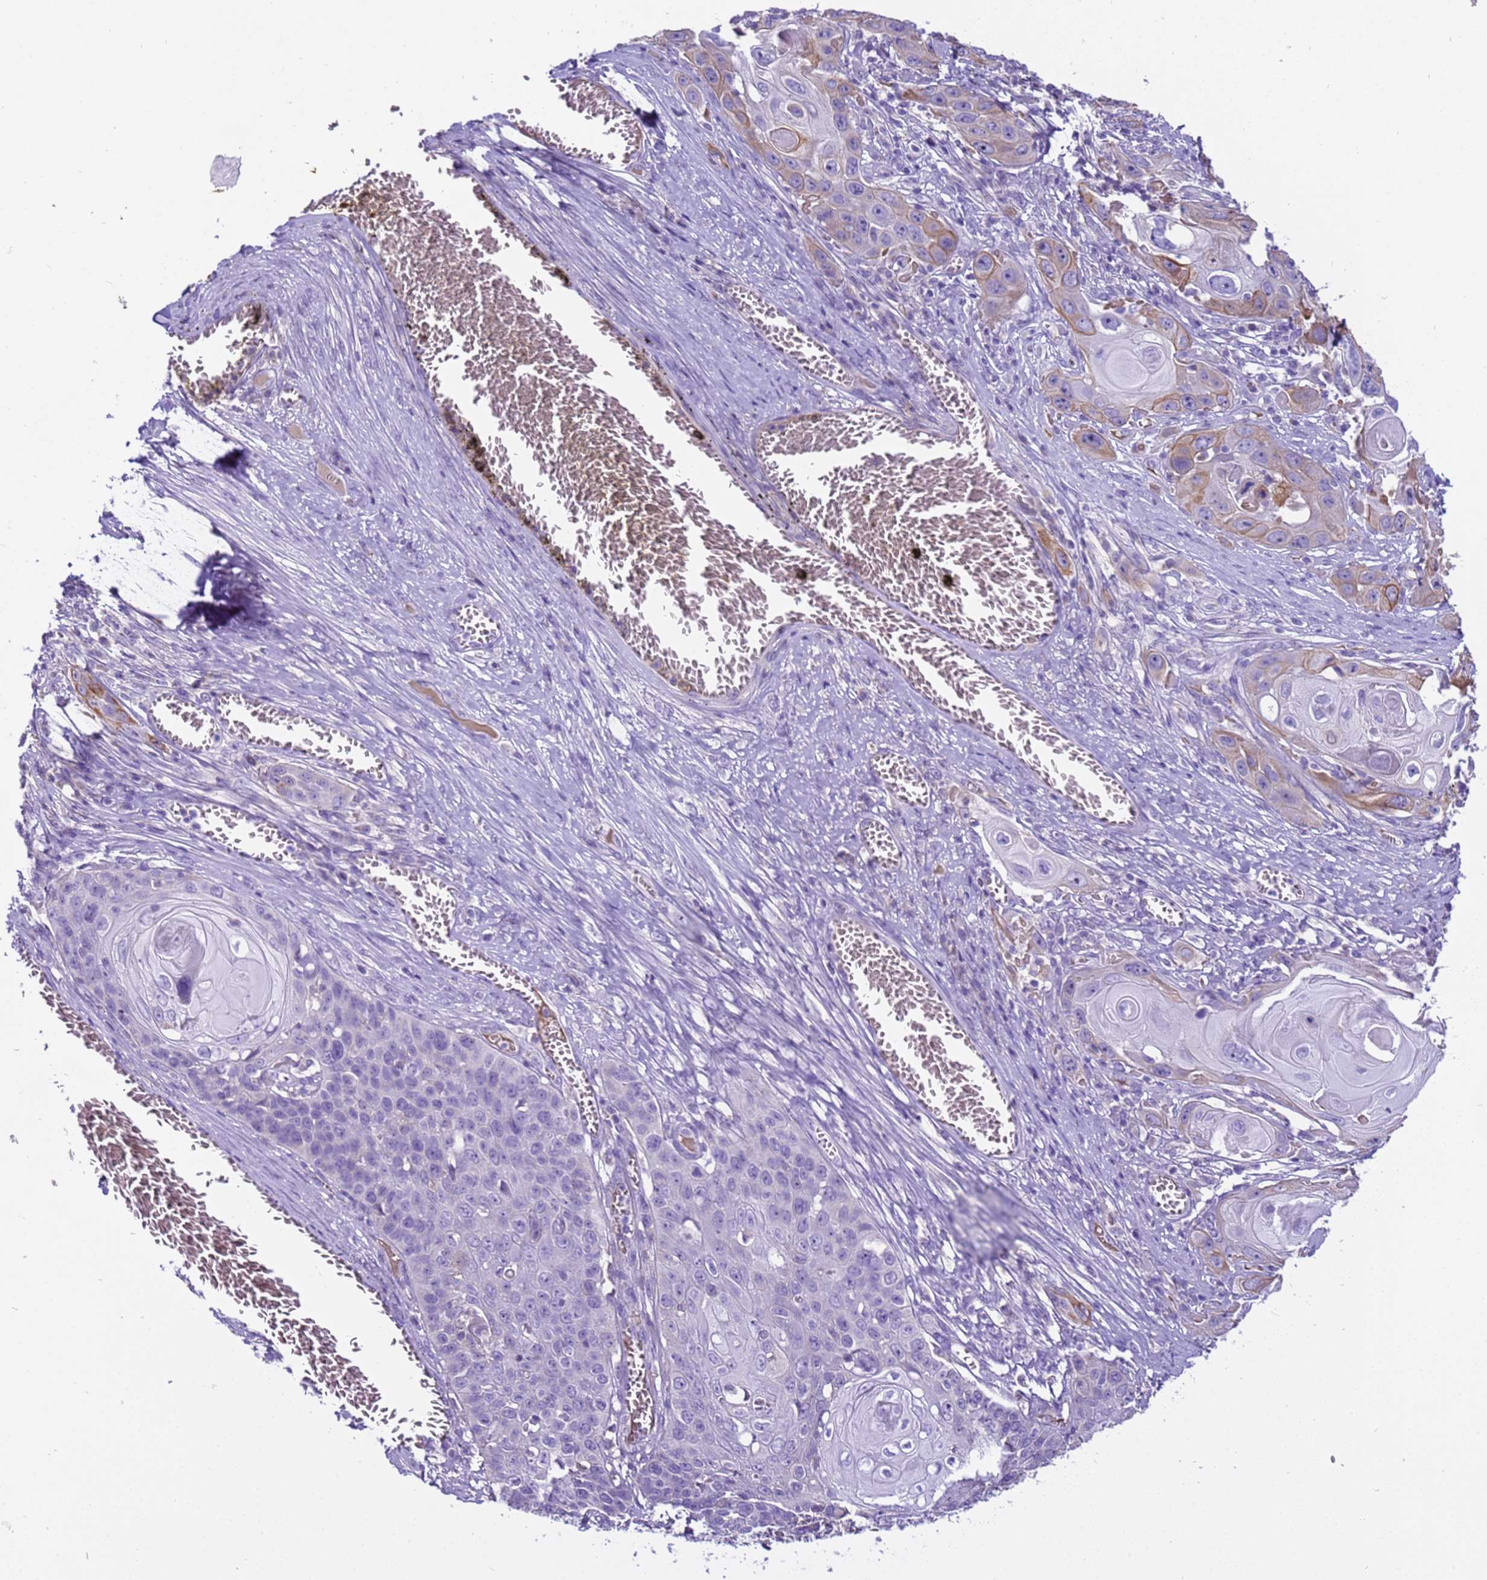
{"staining": {"intensity": "weak", "quantity": "<25%", "location": "cytoplasmic/membranous"}, "tissue": "skin cancer", "cell_type": "Tumor cells", "image_type": "cancer", "snomed": [{"axis": "morphology", "description": "Squamous cell carcinoma, NOS"}, {"axis": "topography", "description": "Skin"}], "caption": "DAB immunohistochemical staining of squamous cell carcinoma (skin) displays no significant expression in tumor cells.", "gene": "PIEZO2", "patient": {"sex": "male", "age": 55}}